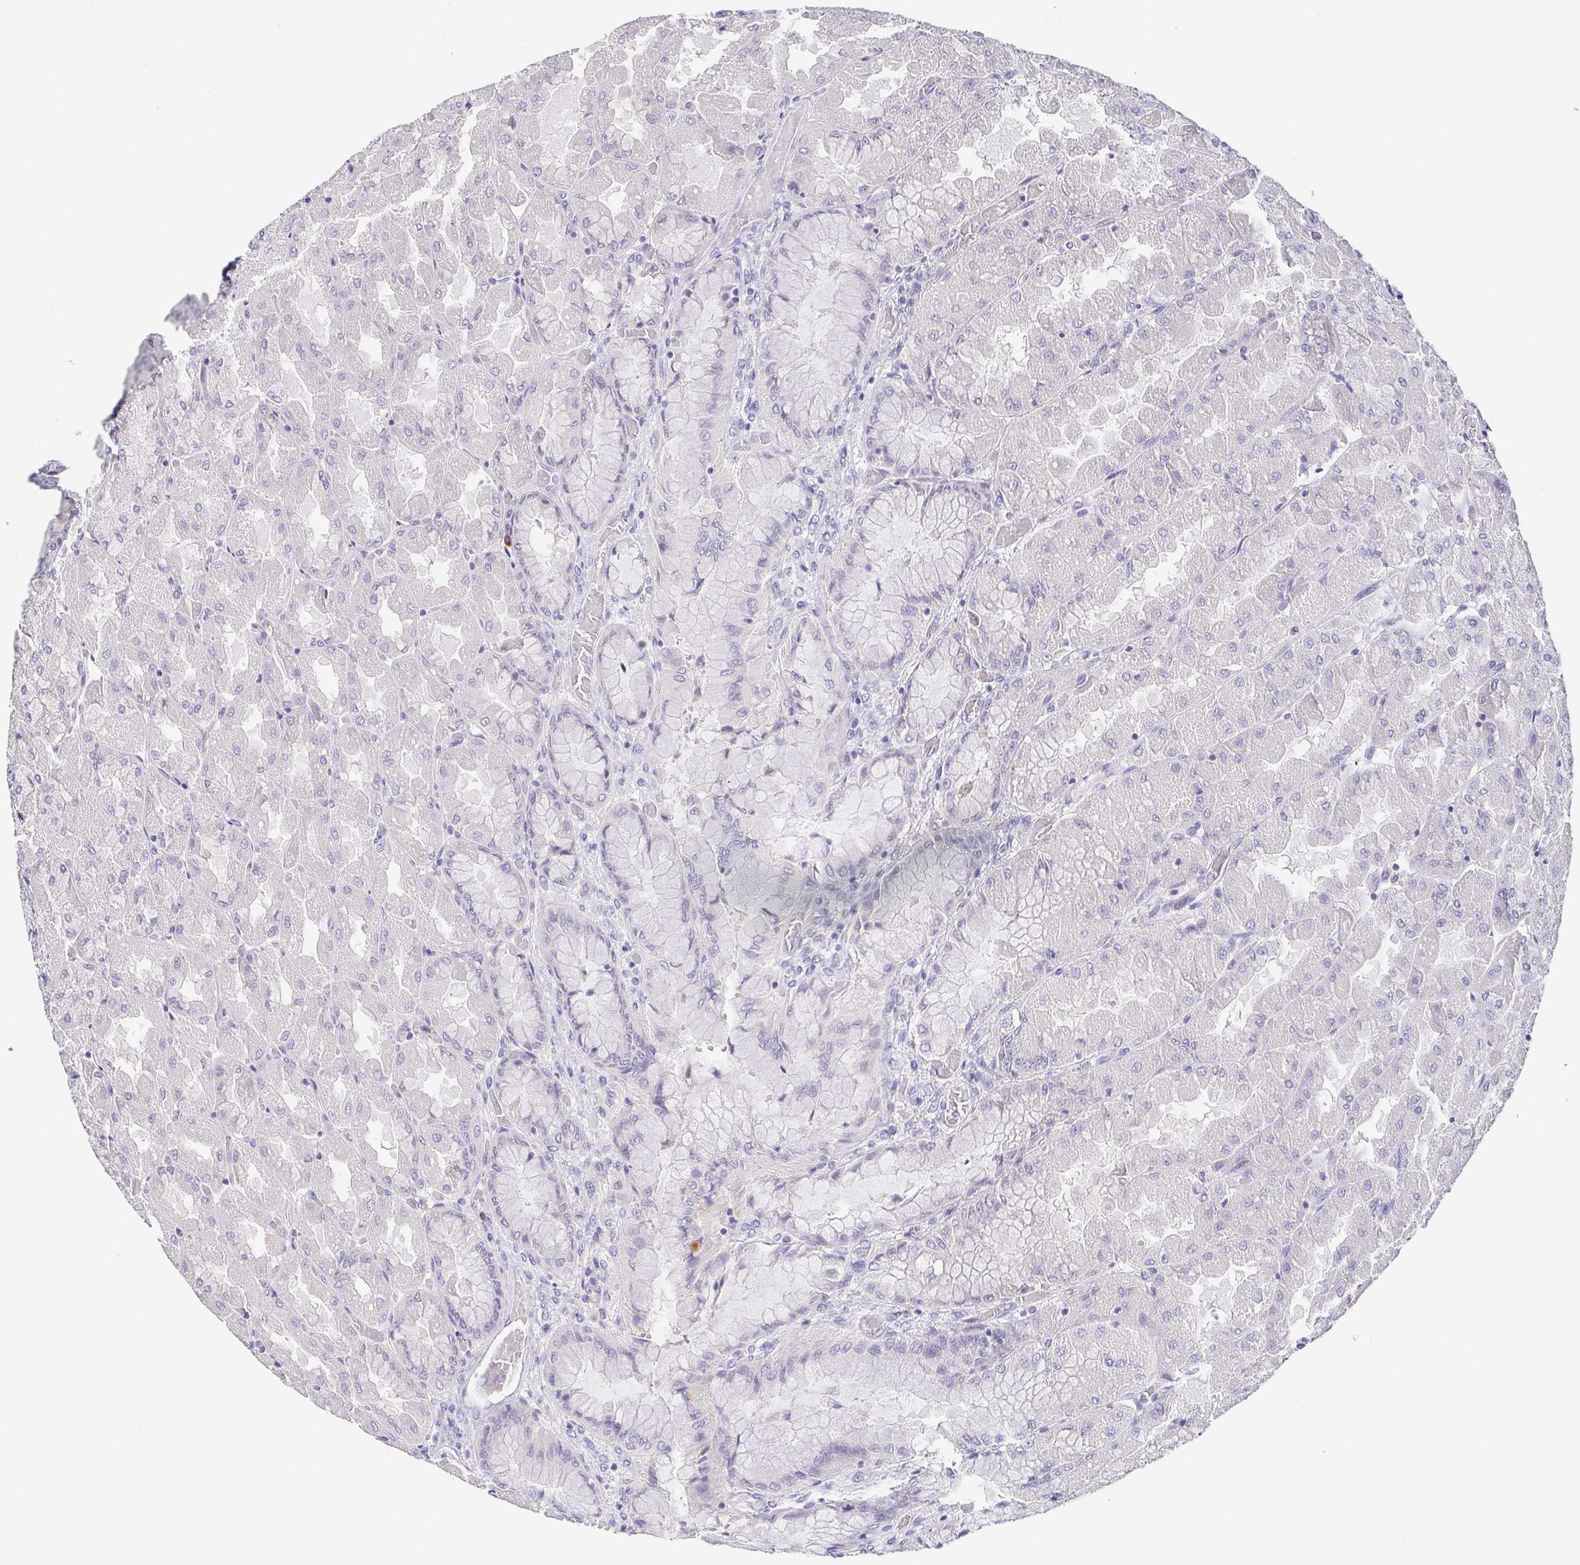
{"staining": {"intensity": "negative", "quantity": "none", "location": "none"}, "tissue": "stomach", "cell_type": "Glandular cells", "image_type": "normal", "snomed": [{"axis": "morphology", "description": "Normal tissue, NOS"}, {"axis": "topography", "description": "Stomach"}], "caption": "Glandular cells are negative for protein expression in benign human stomach. (Brightfield microscopy of DAB (3,3'-diaminobenzidine) immunohistochemistry at high magnification).", "gene": "RNASE7", "patient": {"sex": "female", "age": 61}}